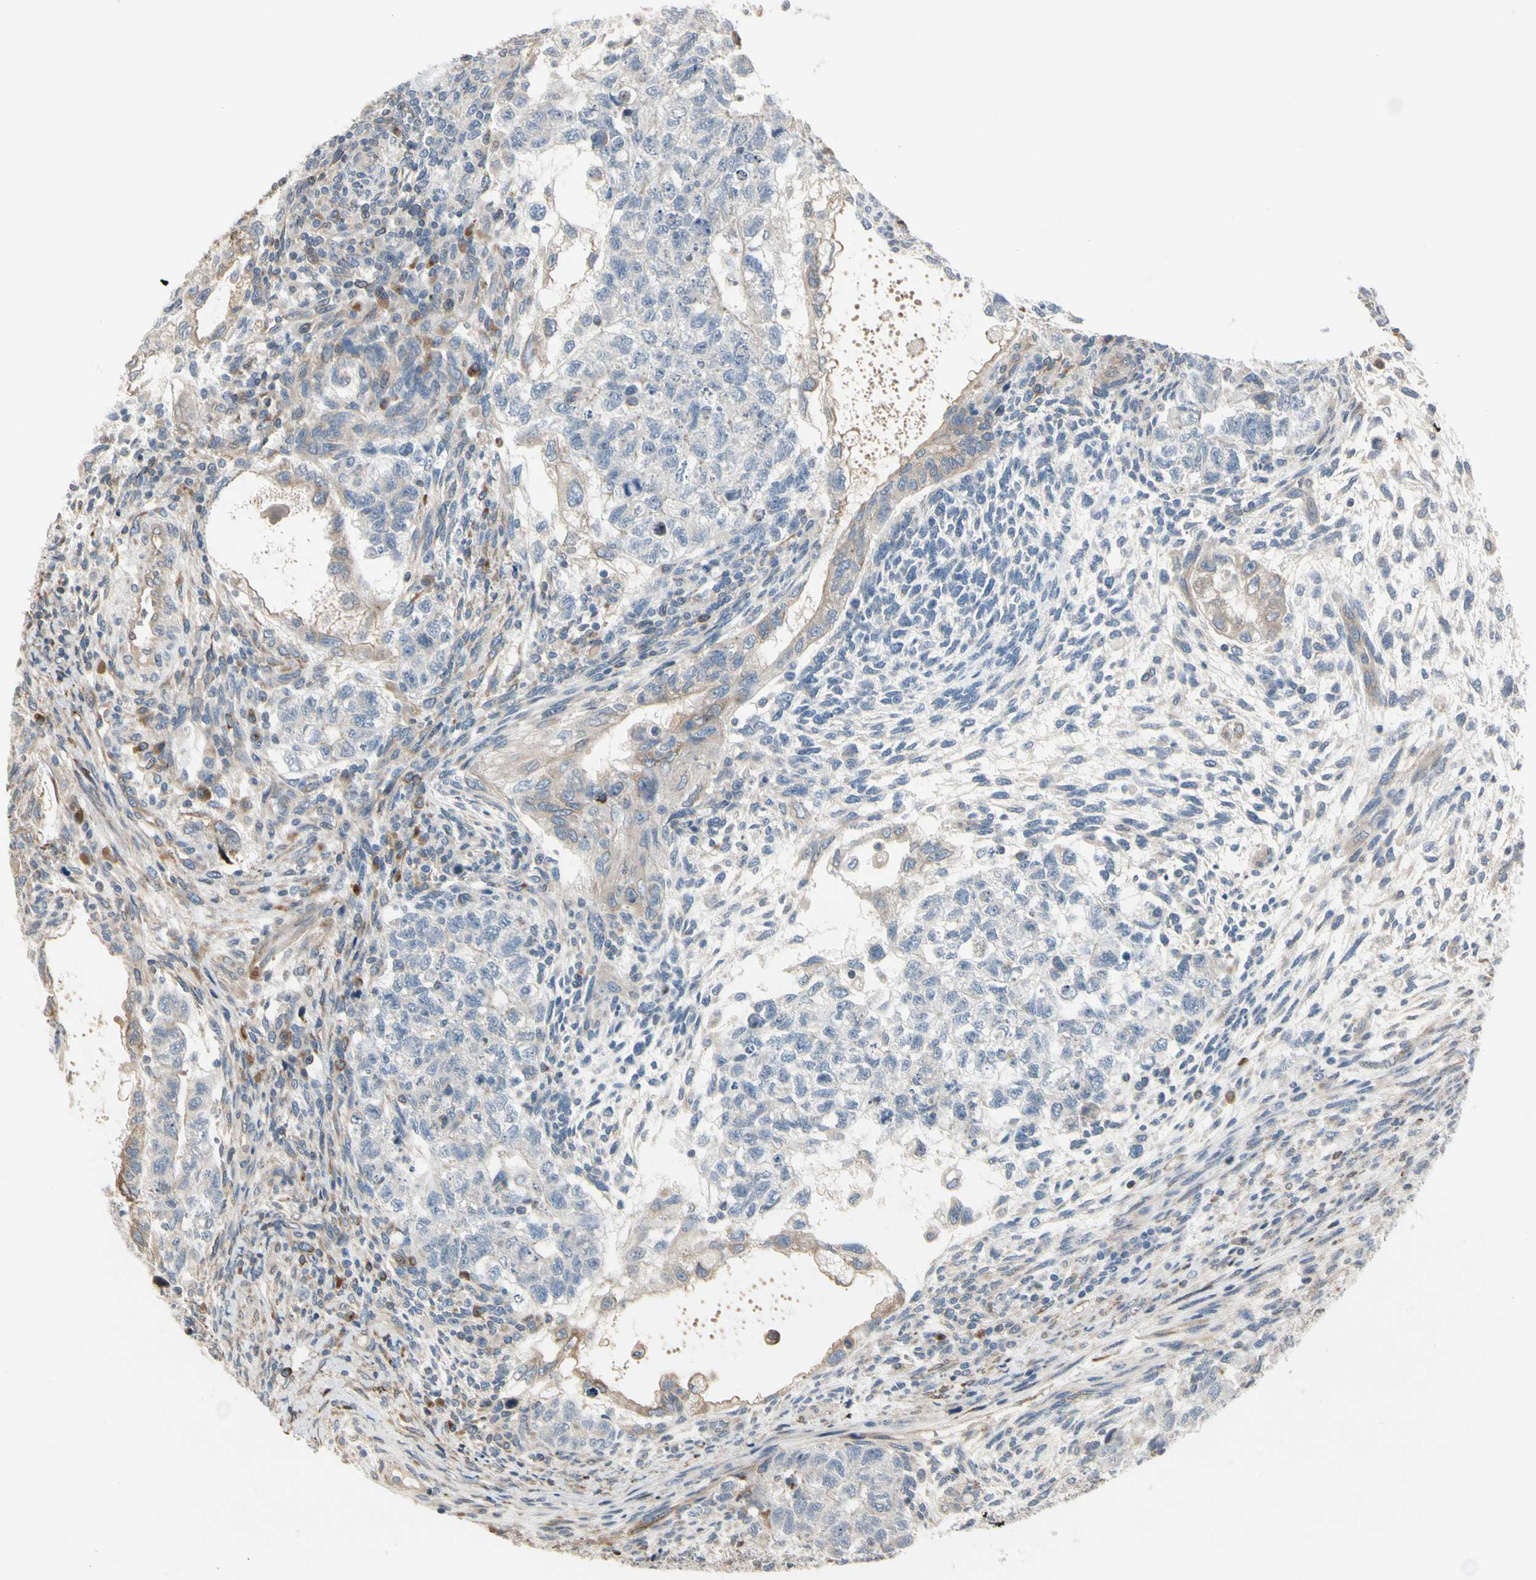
{"staining": {"intensity": "weak", "quantity": ">75%", "location": "cytoplasmic/membranous"}, "tissue": "testis cancer", "cell_type": "Tumor cells", "image_type": "cancer", "snomed": [{"axis": "morphology", "description": "Normal tissue, NOS"}, {"axis": "morphology", "description": "Carcinoma, Embryonal, NOS"}, {"axis": "topography", "description": "Testis"}], "caption": "Protein analysis of embryonal carcinoma (testis) tissue exhibits weak cytoplasmic/membranous positivity in about >75% of tumor cells.", "gene": "NUCB2", "patient": {"sex": "male", "age": 36}}